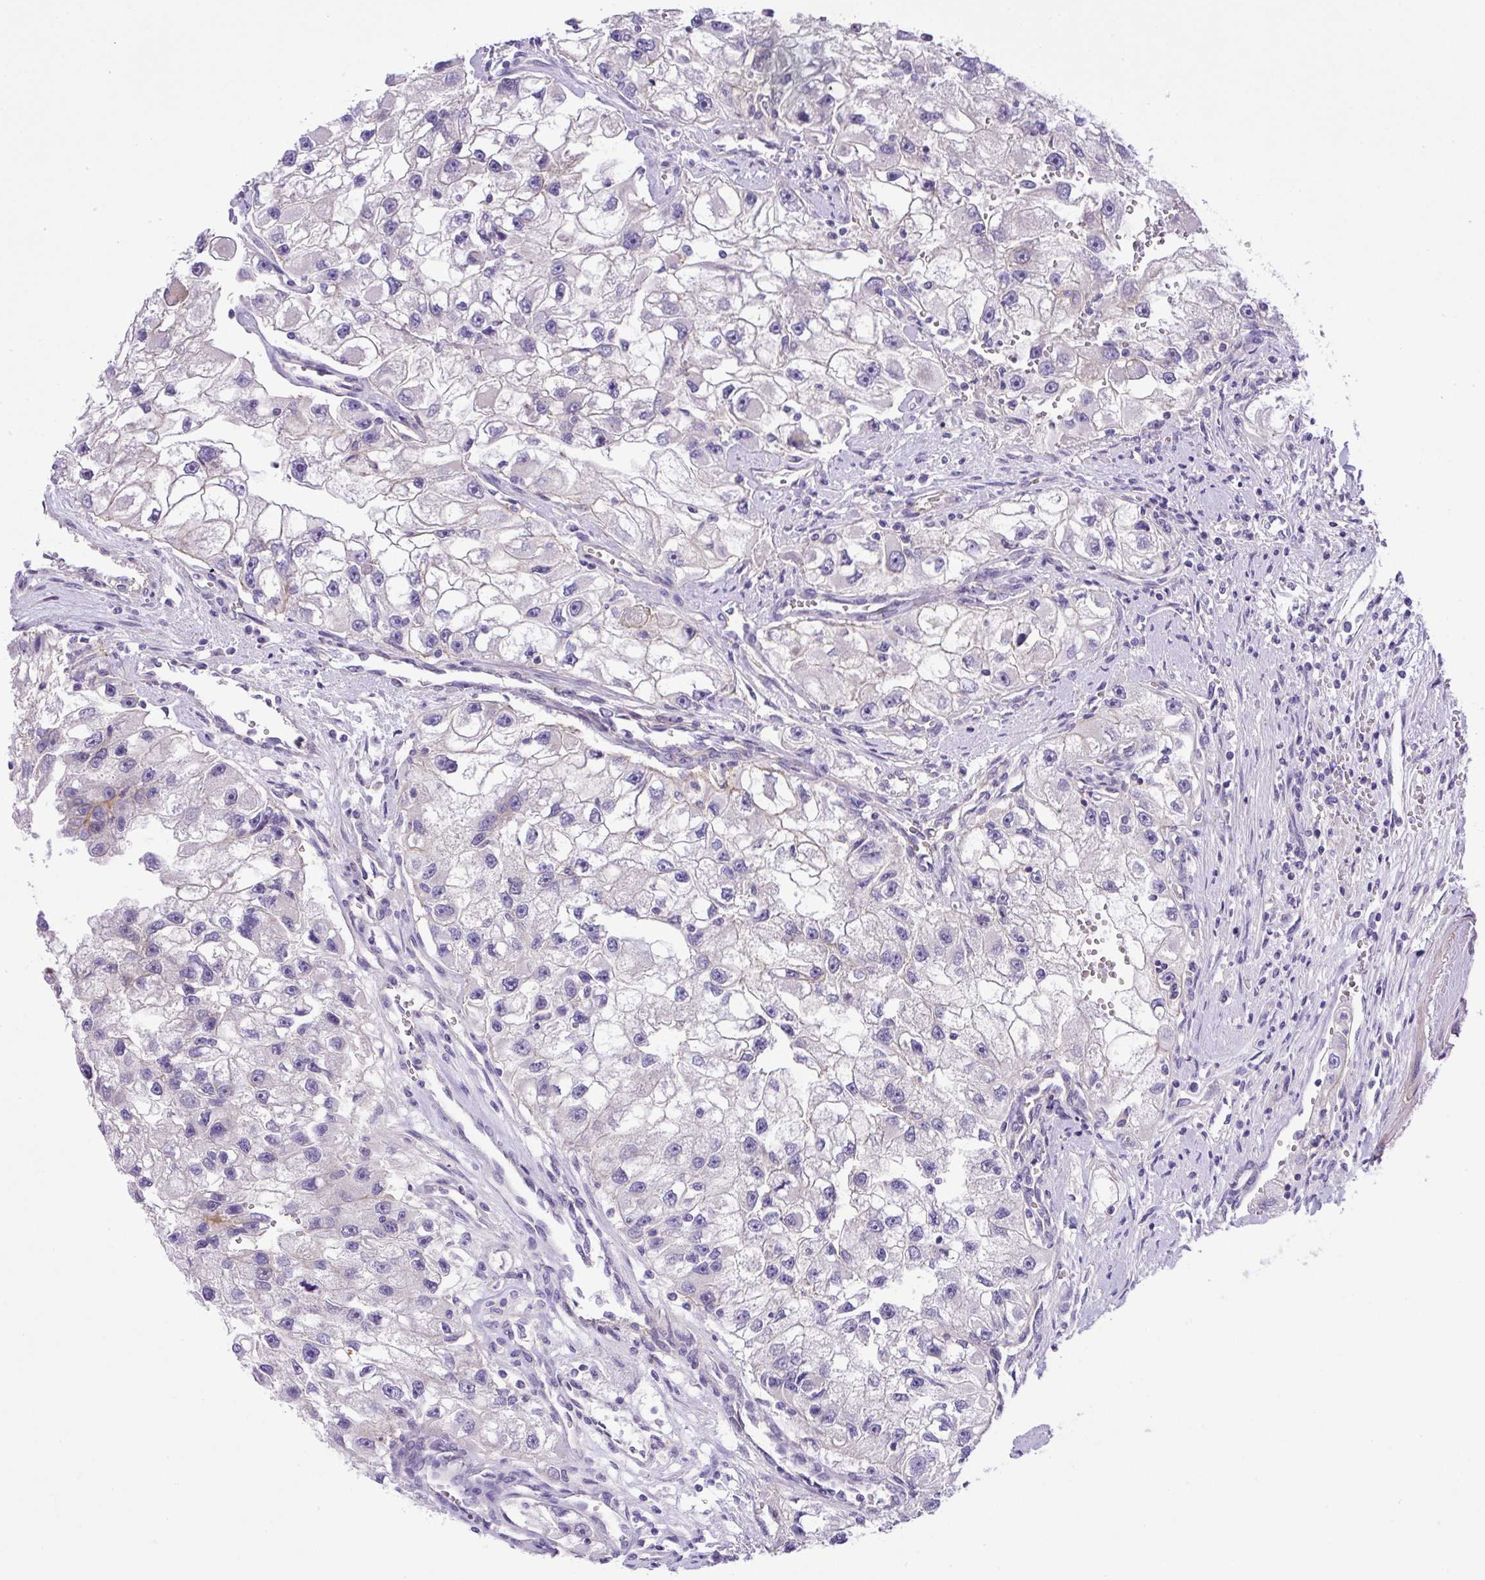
{"staining": {"intensity": "negative", "quantity": "none", "location": "none"}, "tissue": "renal cancer", "cell_type": "Tumor cells", "image_type": "cancer", "snomed": [{"axis": "morphology", "description": "Adenocarcinoma, NOS"}, {"axis": "topography", "description": "Kidney"}], "caption": "High magnification brightfield microscopy of renal cancer (adenocarcinoma) stained with DAB (brown) and counterstained with hematoxylin (blue): tumor cells show no significant positivity.", "gene": "NPTN", "patient": {"sex": "male", "age": 63}}